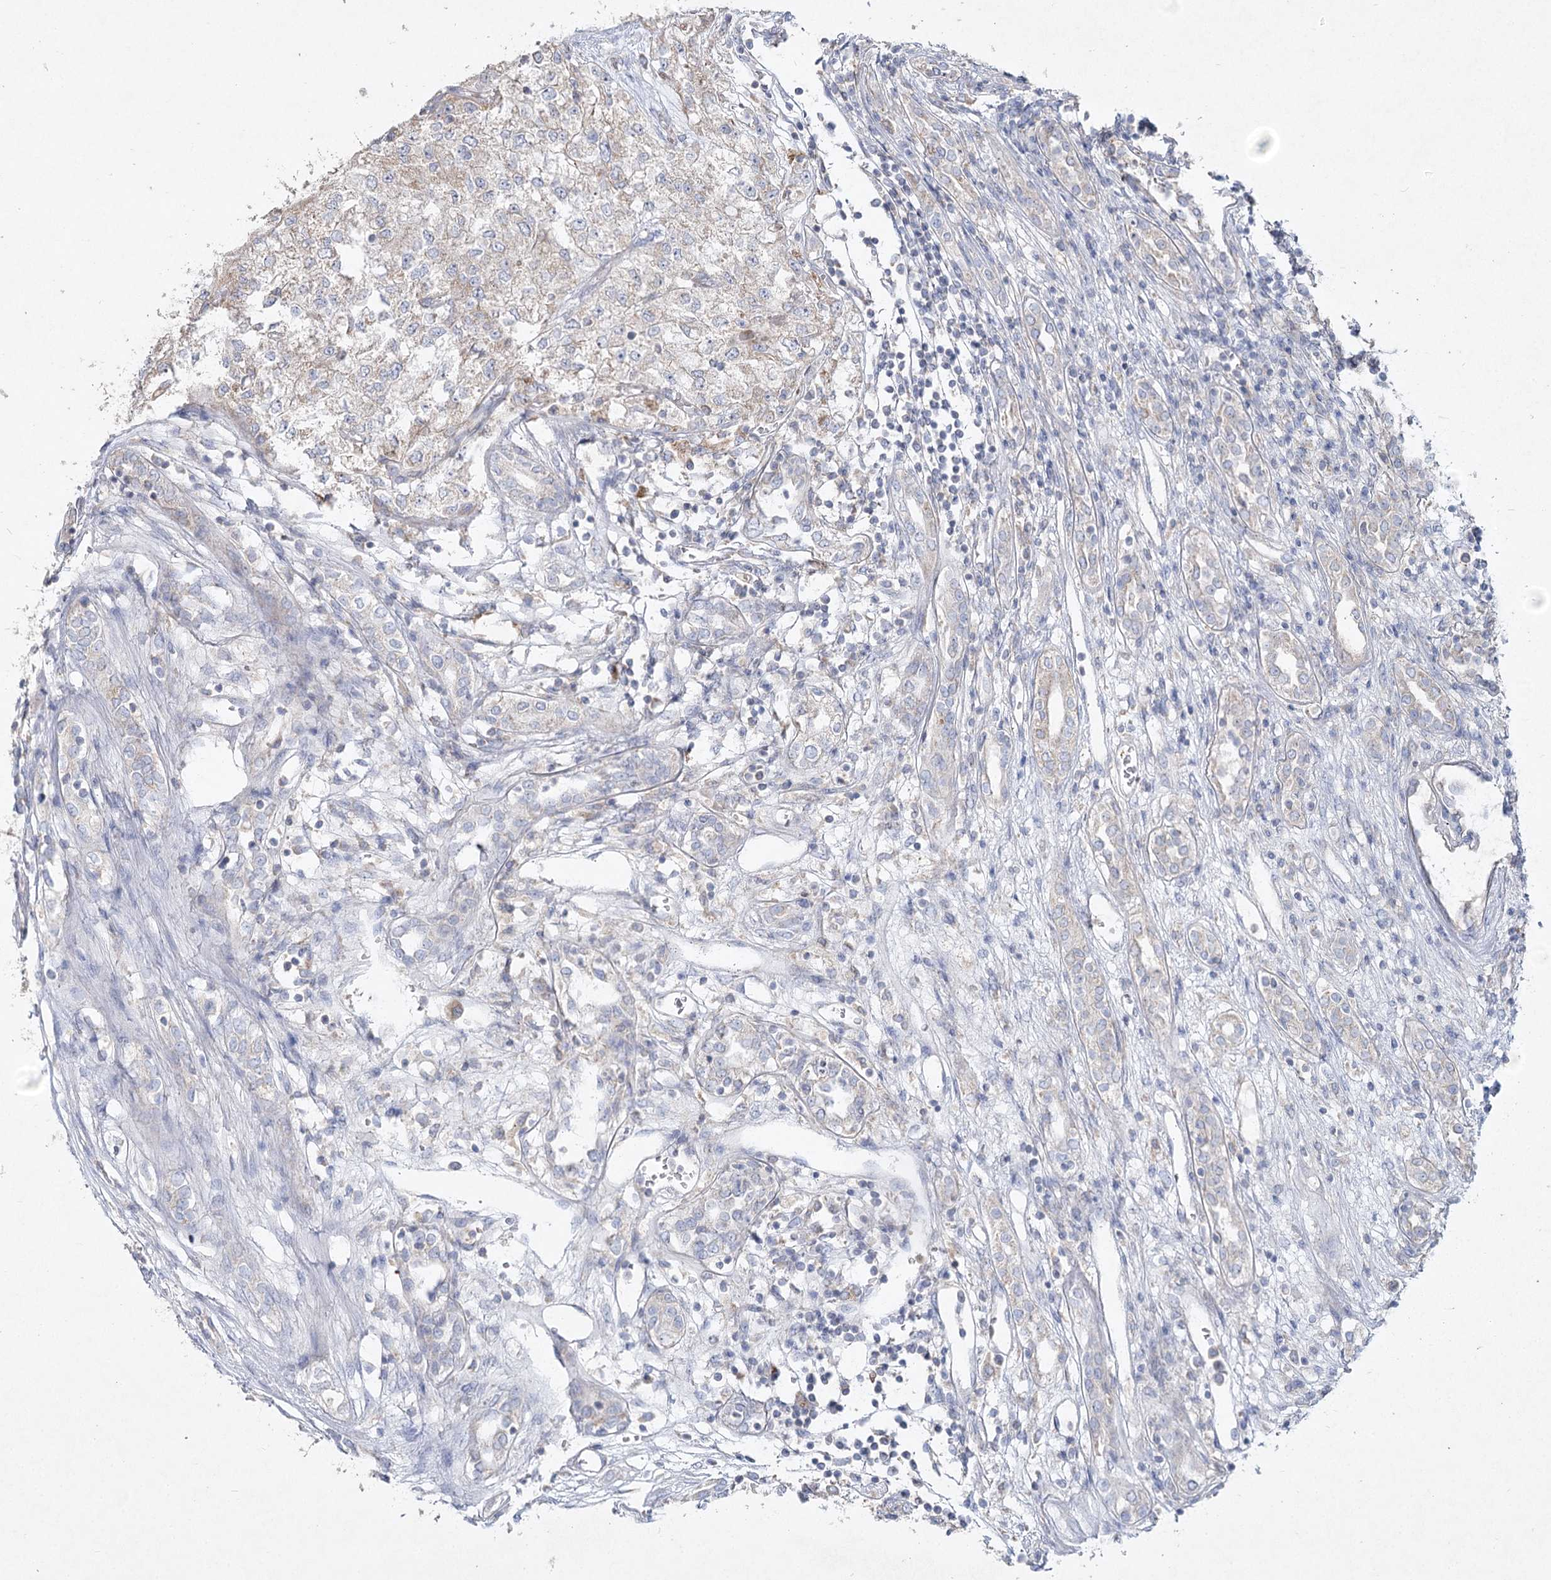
{"staining": {"intensity": "weak", "quantity": ">75%", "location": "cytoplasmic/membranous"}, "tissue": "renal cancer", "cell_type": "Tumor cells", "image_type": "cancer", "snomed": [{"axis": "morphology", "description": "Adenocarcinoma, NOS"}, {"axis": "topography", "description": "Kidney"}], "caption": "A high-resolution histopathology image shows immunohistochemistry (IHC) staining of renal cancer, which displays weak cytoplasmic/membranous positivity in approximately >75% of tumor cells.", "gene": "TMEM187", "patient": {"sex": "female", "age": 54}}